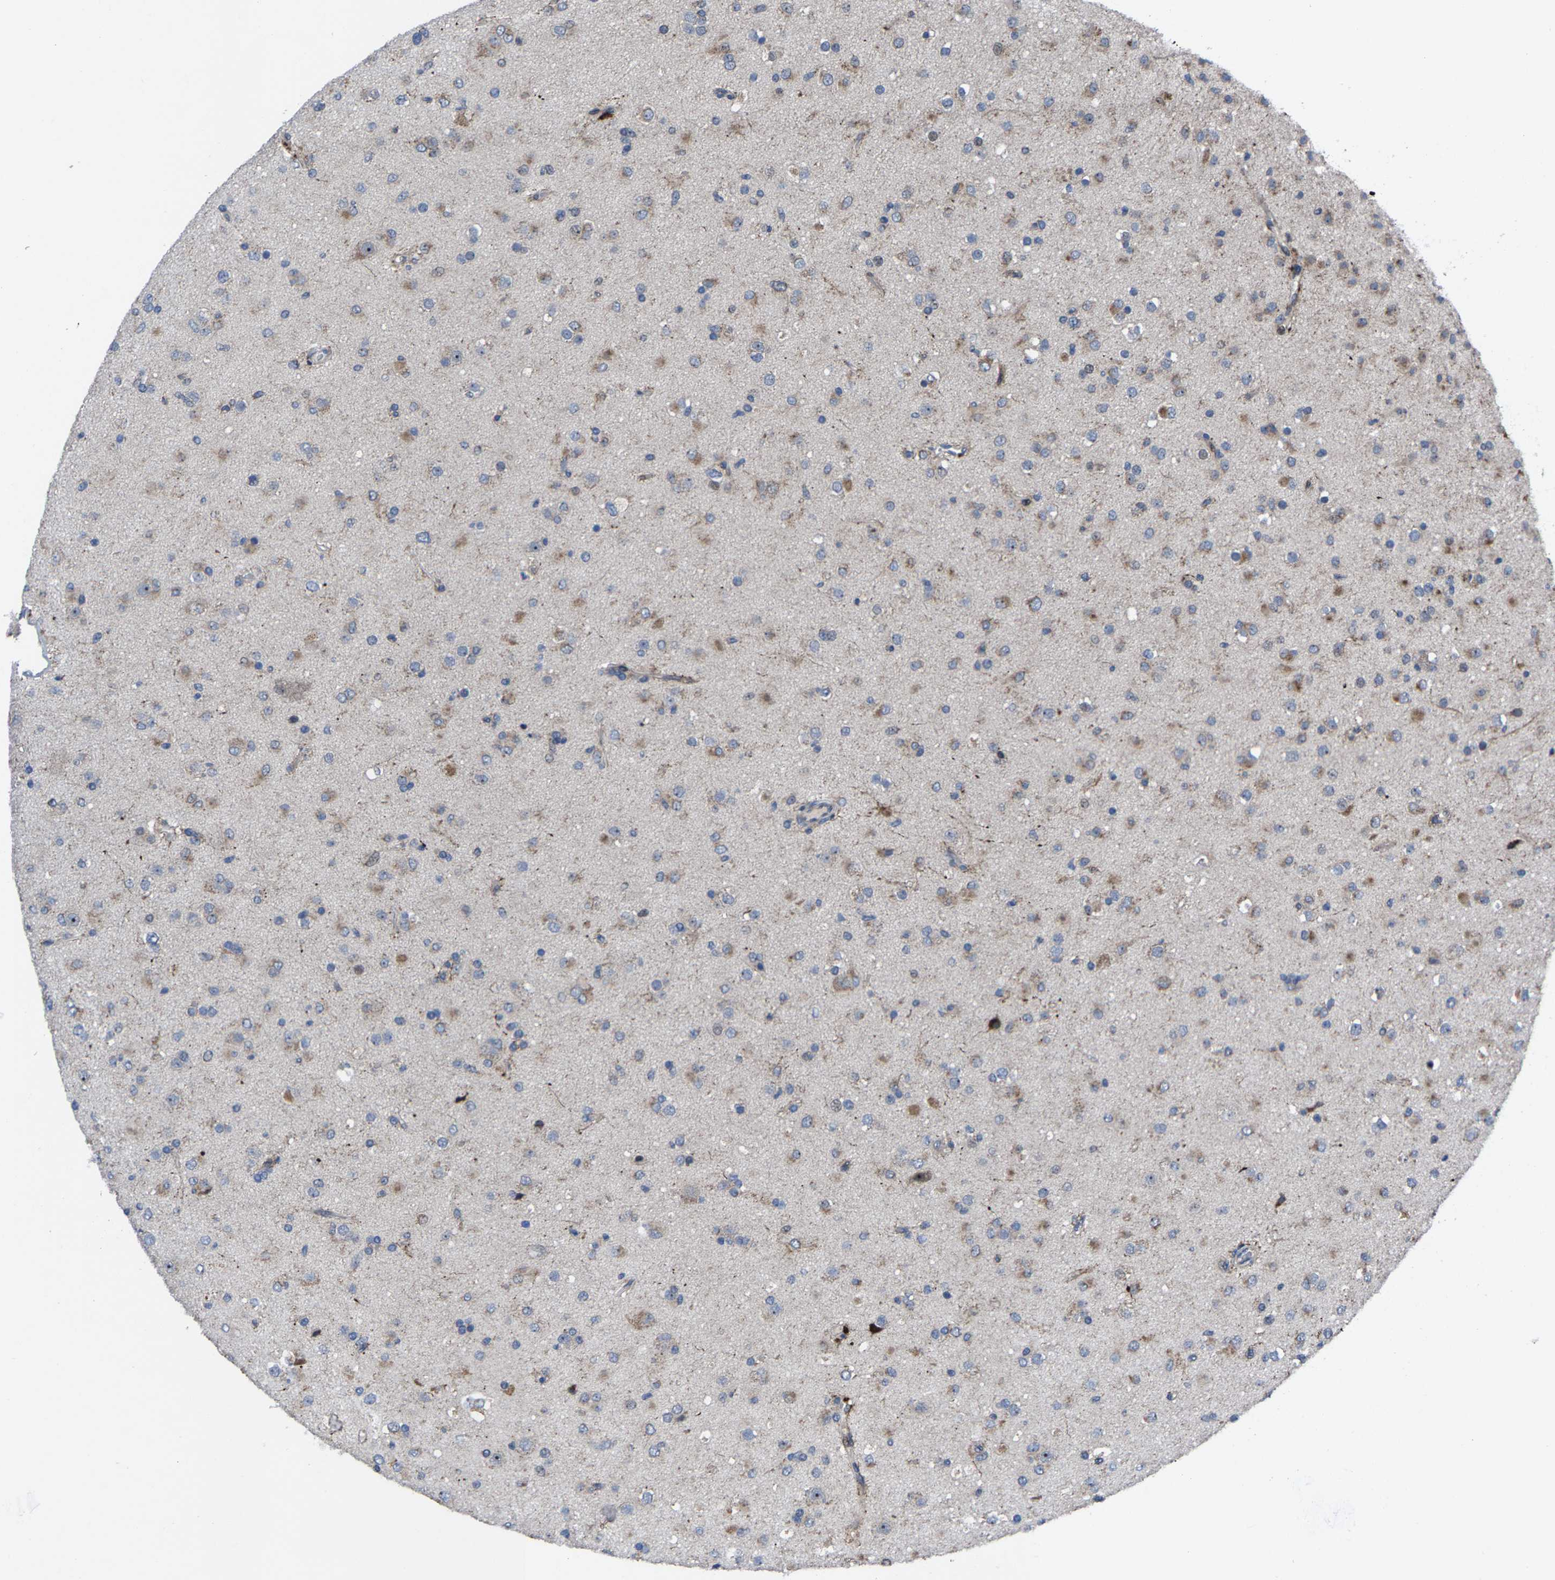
{"staining": {"intensity": "weak", "quantity": "<25%", "location": "cytoplasmic/membranous"}, "tissue": "glioma", "cell_type": "Tumor cells", "image_type": "cancer", "snomed": [{"axis": "morphology", "description": "Glioma, malignant, Low grade"}, {"axis": "topography", "description": "Brain"}], "caption": "Immunohistochemistry micrograph of neoplastic tissue: glioma stained with DAB shows no significant protein positivity in tumor cells.", "gene": "HAUS6", "patient": {"sex": "male", "age": 65}}